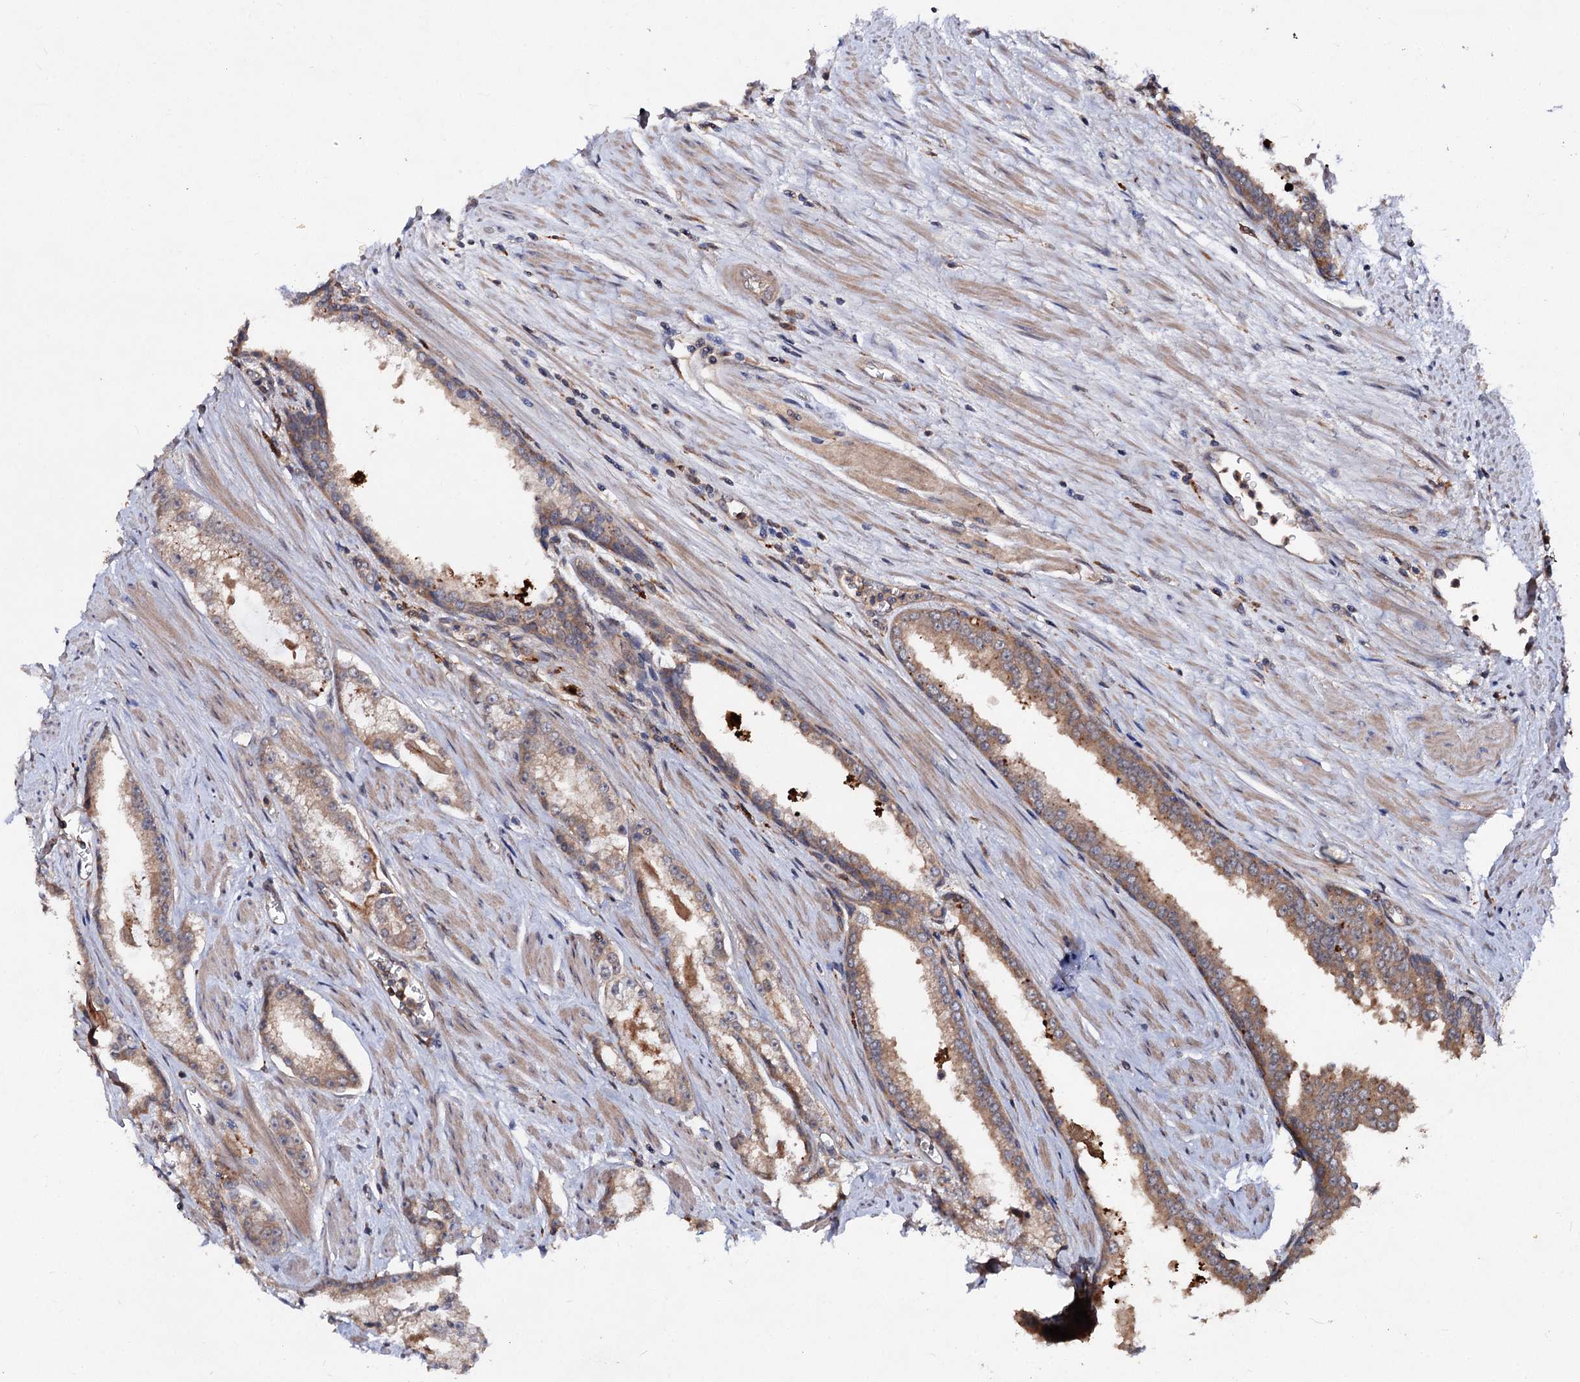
{"staining": {"intensity": "weak", "quantity": "25%-75%", "location": "cytoplasmic/membranous"}, "tissue": "prostate cancer", "cell_type": "Tumor cells", "image_type": "cancer", "snomed": [{"axis": "morphology", "description": "Adenocarcinoma, Low grade"}, {"axis": "topography", "description": "Prostate and seminal vesicle, NOS"}], "caption": "IHC (DAB) staining of human prostate cancer (adenocarcinoma (low-grade)) demonstrates weak cytoplasmic/membranous protein expression in approximately 25%-75% of tumor cells.", "gene": "VPS29", "patient": {"sex": "male", "age": 60}}